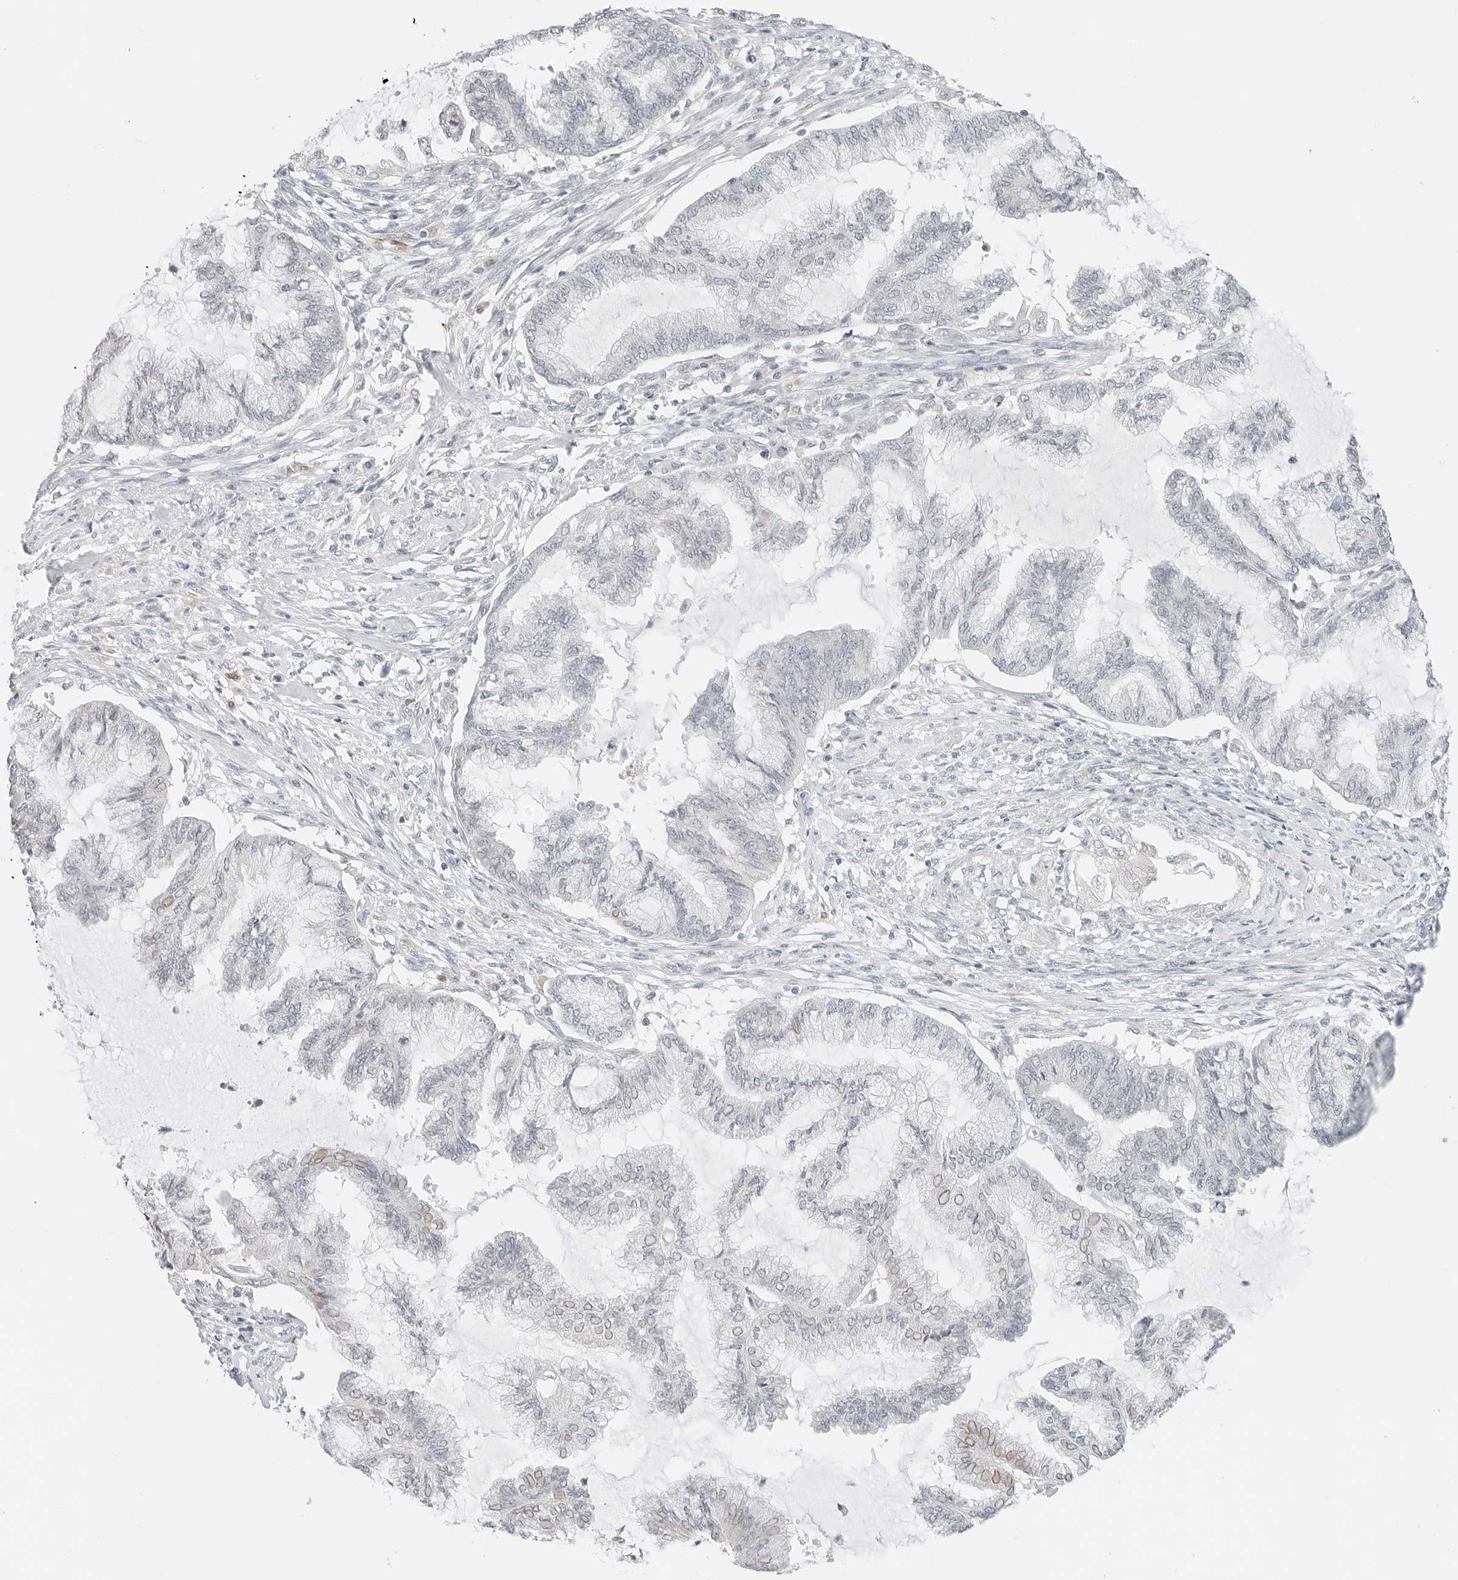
{"staining": {"intensity": "negative", "quantity": "none", "location": "none"}, "tissue": "endometrial cancer", "cell_type": "Tumor cells", "image_type": "cancer", "snomed": [{"axis": "morphology", "description": "Adenocarcinoma, NOS"}, {"axis": "topography", "description": "Endometrium"}], "caption": "Immunohistochemistry (IHC) micrograph of neoplastic tissue: human endometrial cancer (adenocarcinoma) stained with DAB (3,3'-diaminobenzidine) demonstrates no significant protein staining in tumor cells.", "gene": "NEO1", "patient": {"sex": "female", "age": 86}}